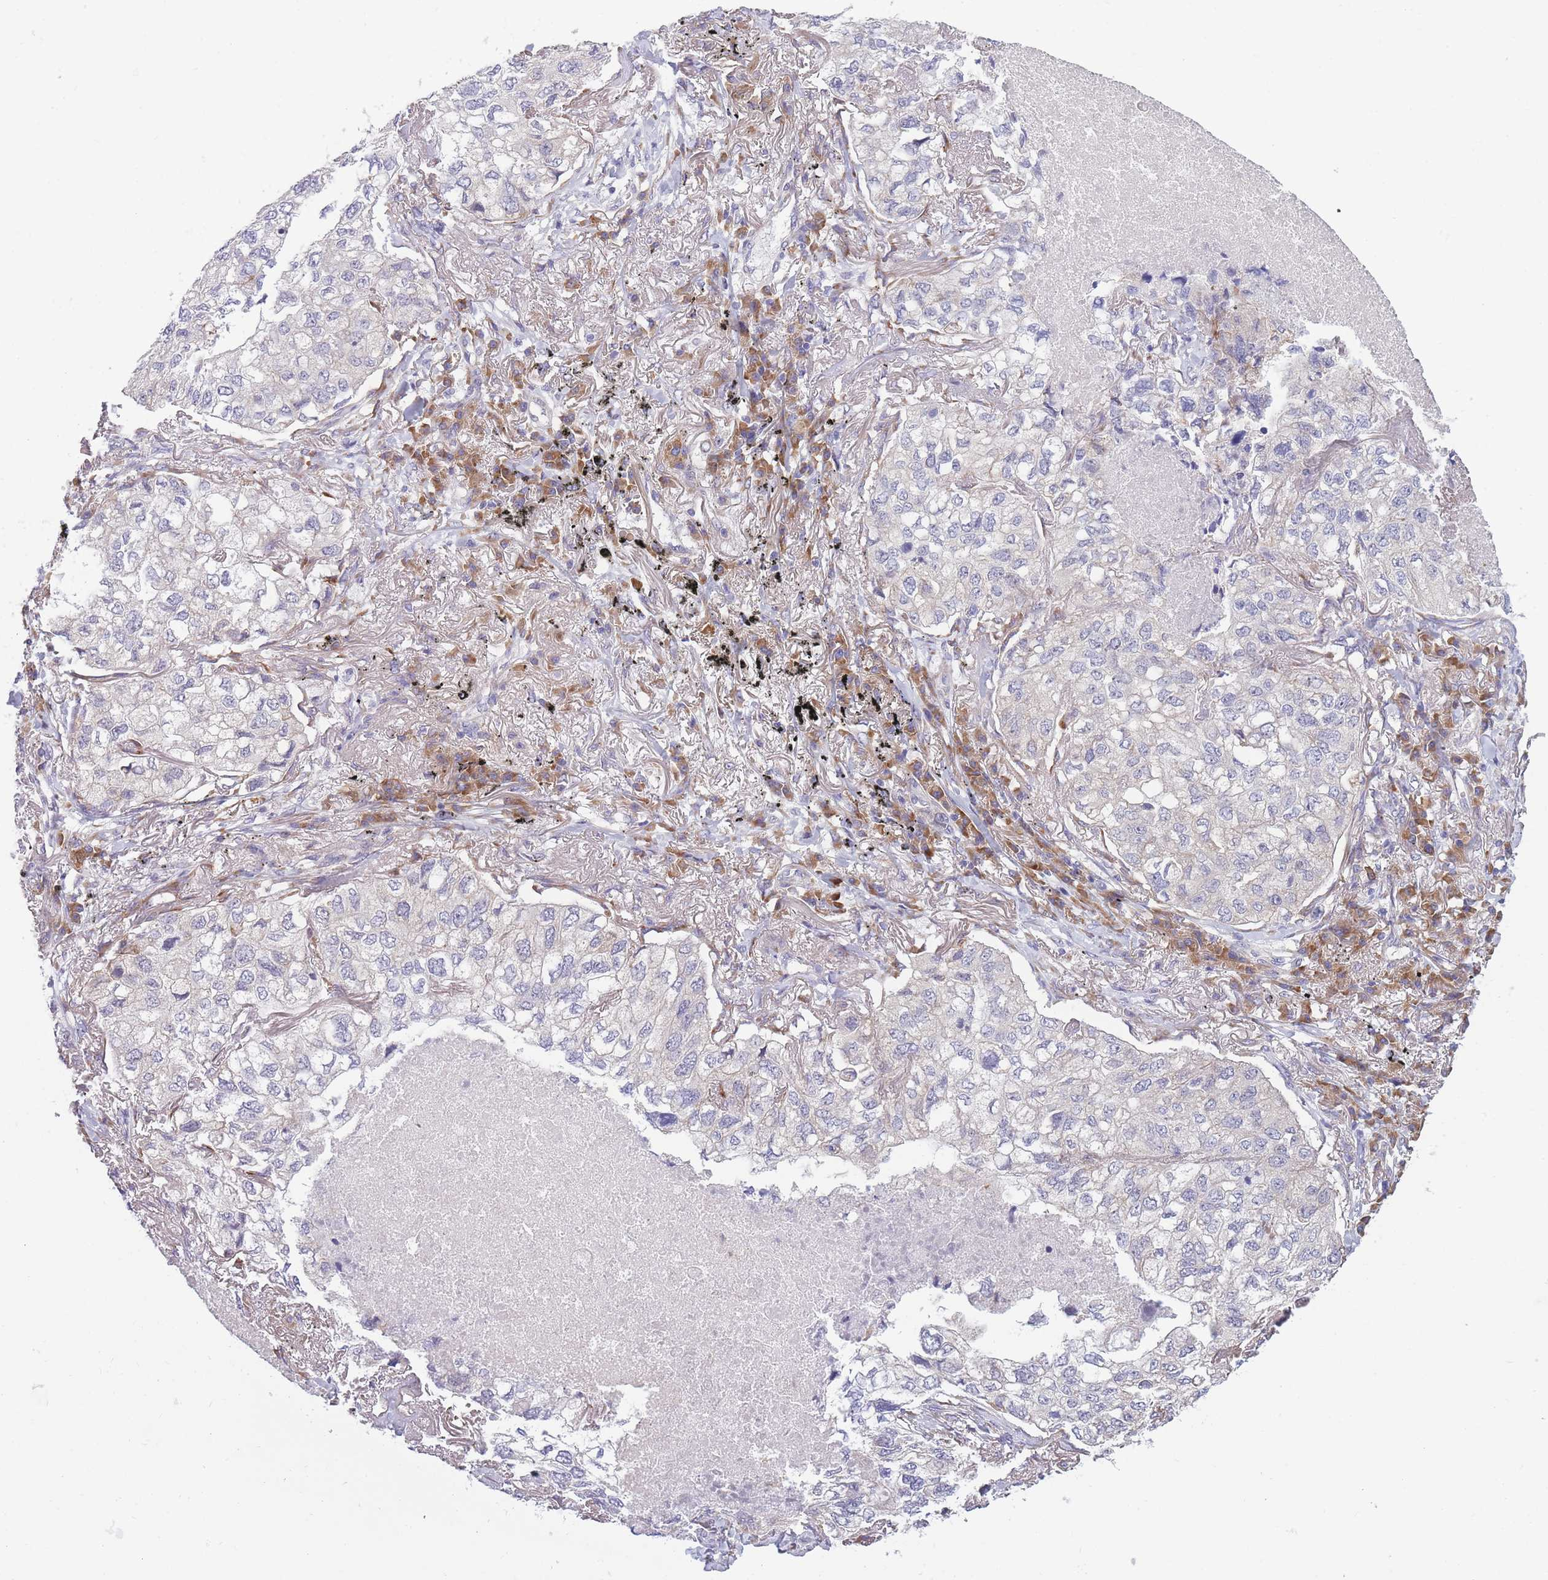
{"staining": {"intensity": "negative", "quantity": "none", "location": "none"}, "tissue": "lung cancer", "cell_type": "Tumor cells", "image_type": "cancer", "snomed": [{"axis": "morphology", "description": "Adenocarcinoma, NOS"}, {"axis": "topography", "description": "Lung"}], "caption": "Tumor cells show no significant positivity in lung cancer (adenocarcinoma). The staining is performed using DAB brown chromogen with nuclei counter-stained in using hematoxylin.", "gene": "NDUFAF6", "patient": {"sex": "male", "age": 65}}